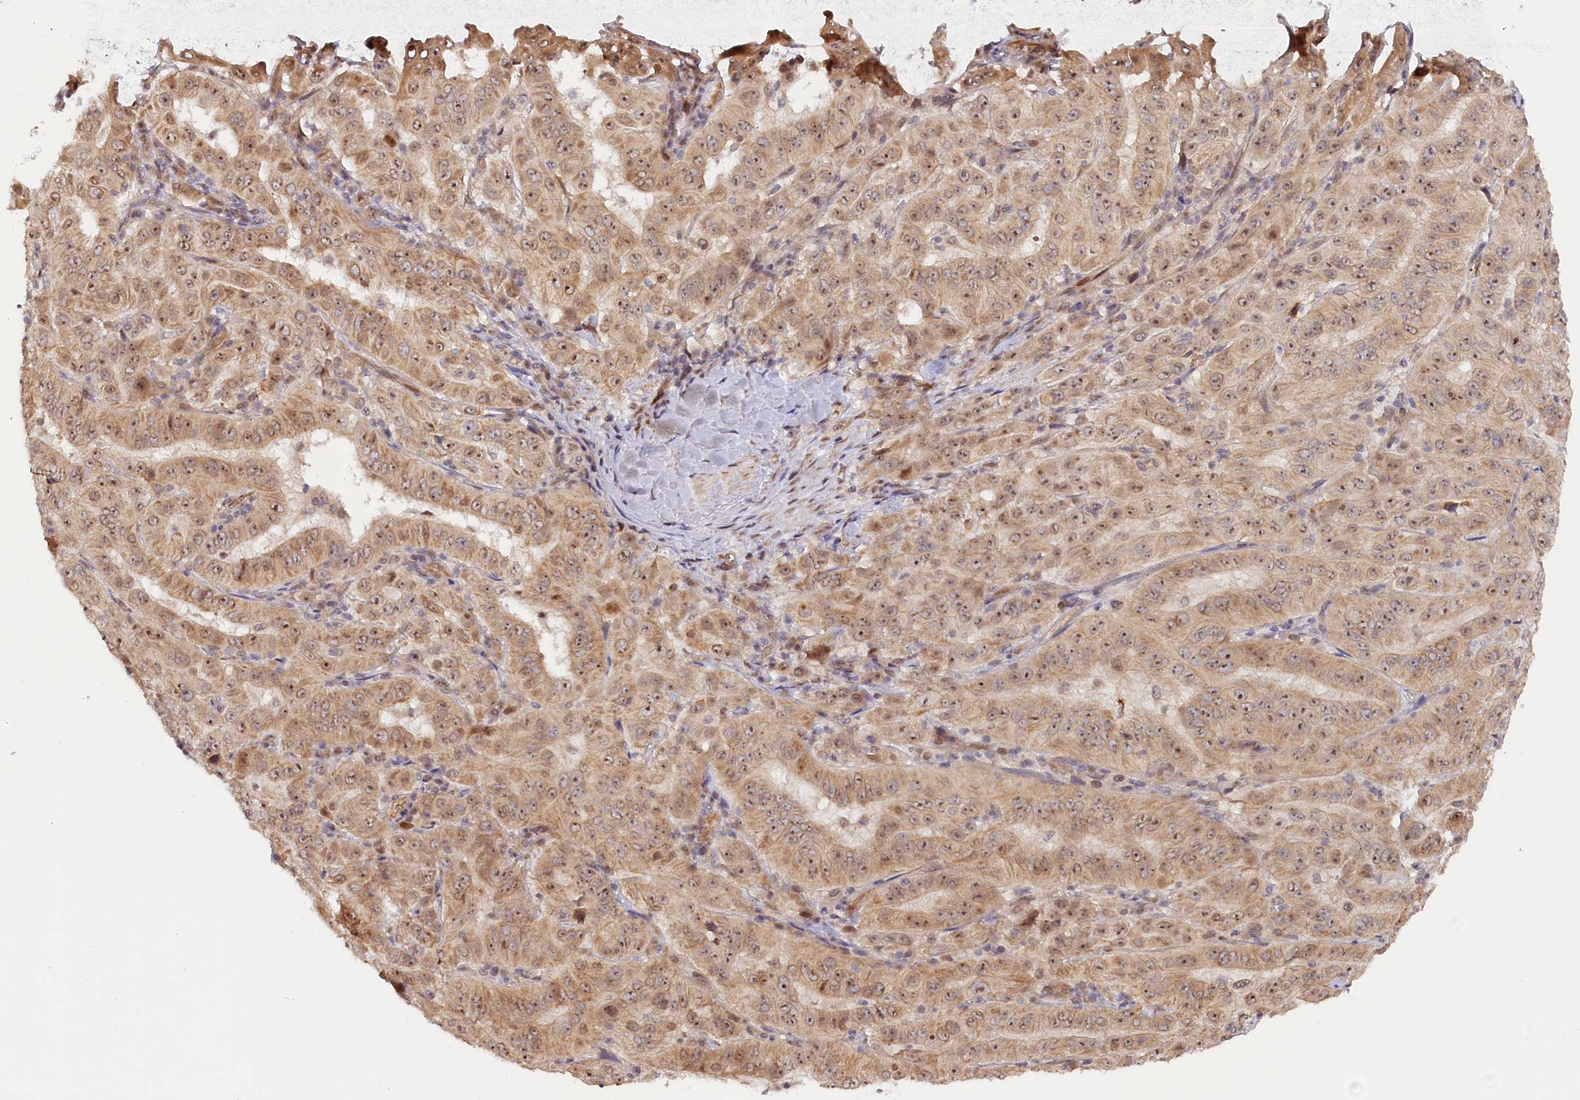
{"staining": {"intensity": "weak", "quantity": ">75%", "location": "cytoplasmic/membranous,nuclear"}, "tissue": "pancreatic cancer", "cell_type": "Tumor cells", "image_type": "cancer", "snomed": [{"axis": "morphology", "description": "Adenocarcinoma, NOS"}, {"axis": "topography", "description": "Pancreas"}], "caption": "Pancreatic adenocarcinoma was stained to show a protein in brown. There is low levels of weak cytoplasmic/membranous and nuclear positivity in approximately >75% of tumor cells.", "gene": "ANKRD24", "patient": {"sex": "male", "age": 63}}